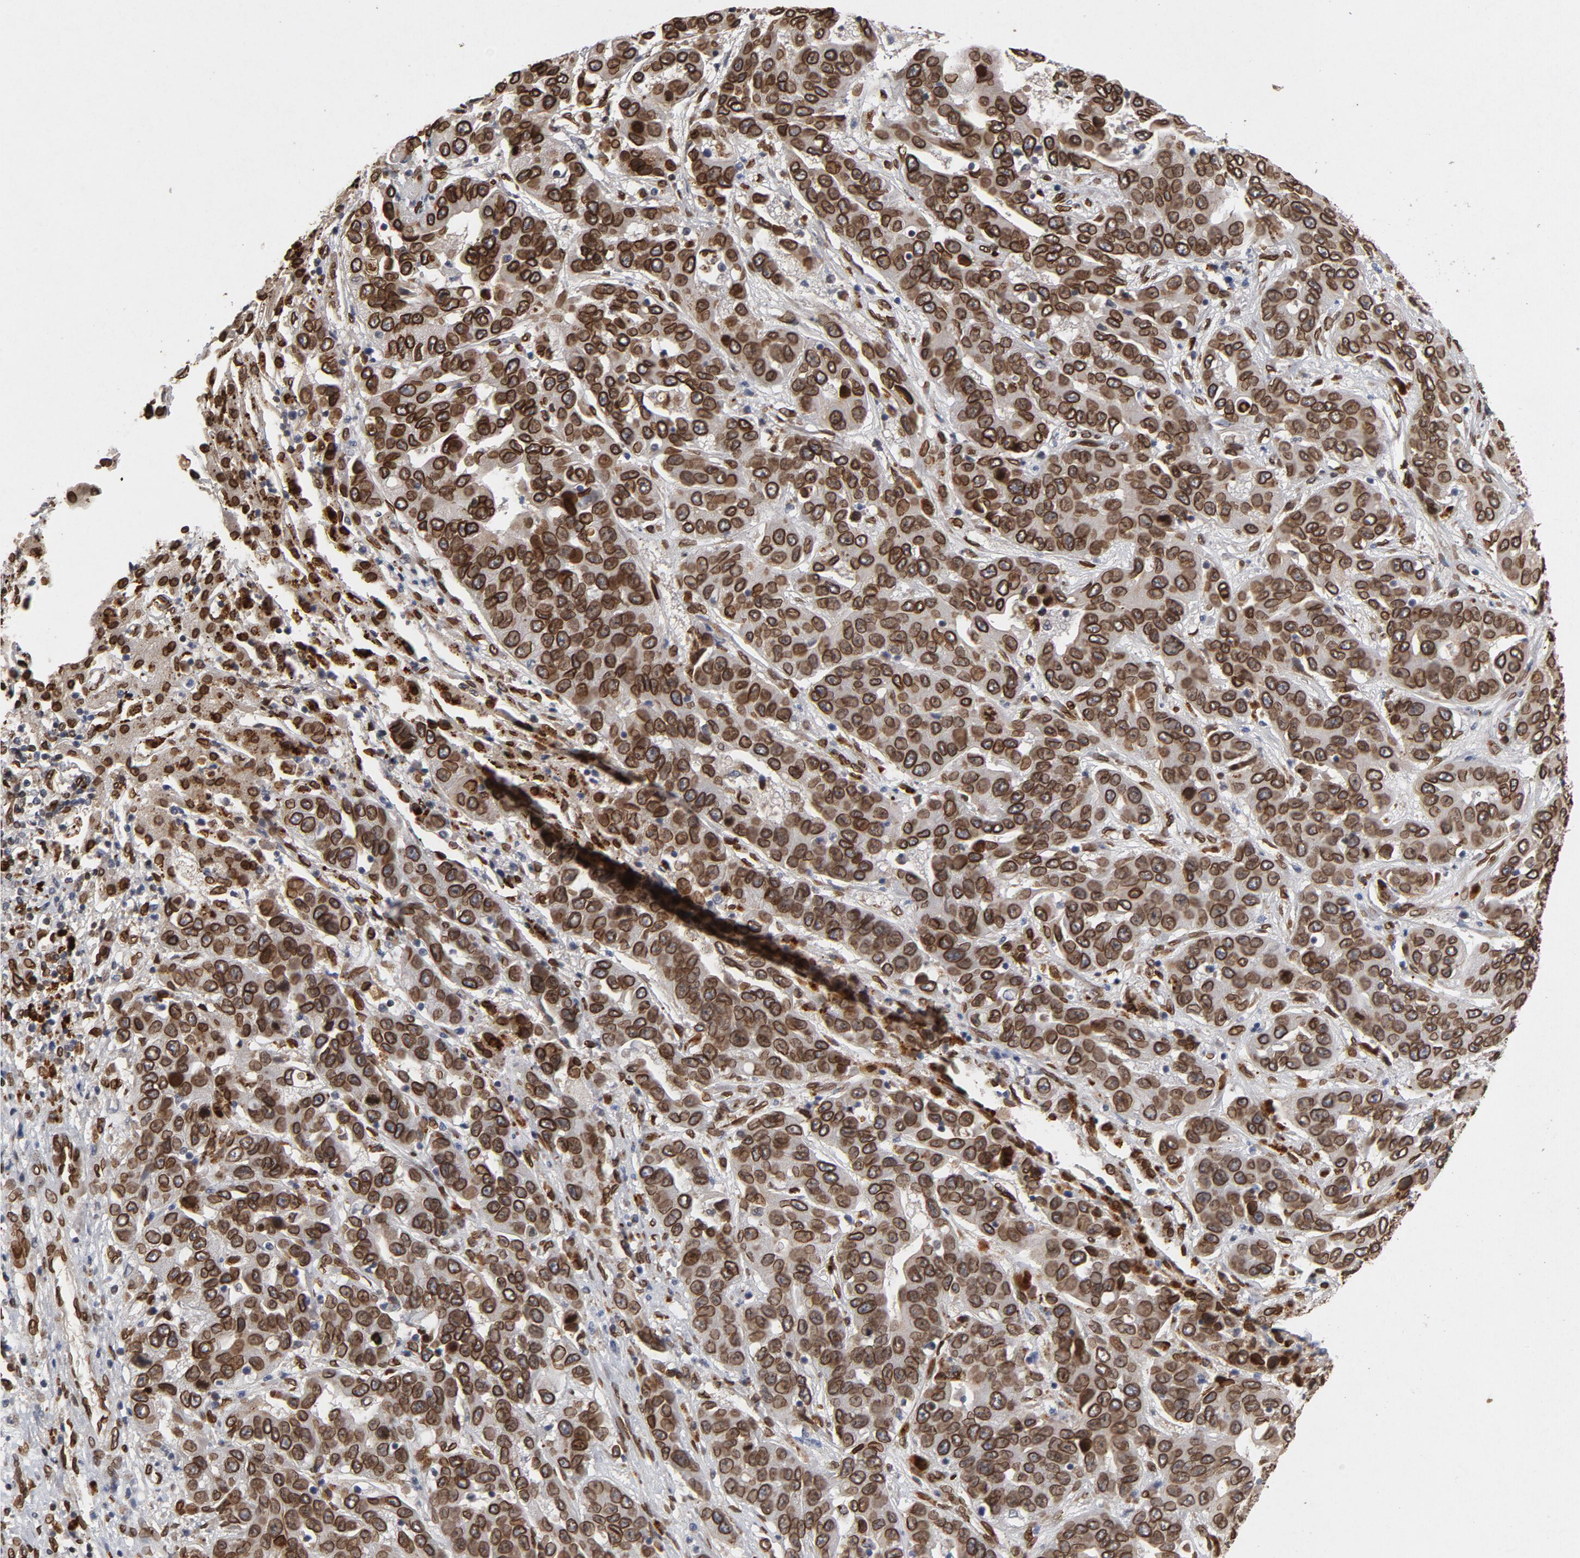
{"staining": {"intensity": "strong", "quantity": ">75%", "location": "cytoplasmic/membranous,nuclear"}, "tissue": "liver cancer", "cell_type": "Tumor cells", "image_type": "cancer", "snomed": [{"axis": "morphology", "description": "Cholangiocarcinoma"}, {"axis": "topography", "description": "Liver"}], "caption": "An IHC micrograph of neoplastic tissue is shown. Protein staining in brown shows strong cytoplasmic/membranous and nuclear positivity in cholangiocarcinoma (liver) within tumor cells.", "gene": "LMNA", "patient": {"sex": "female", "age": 52}}